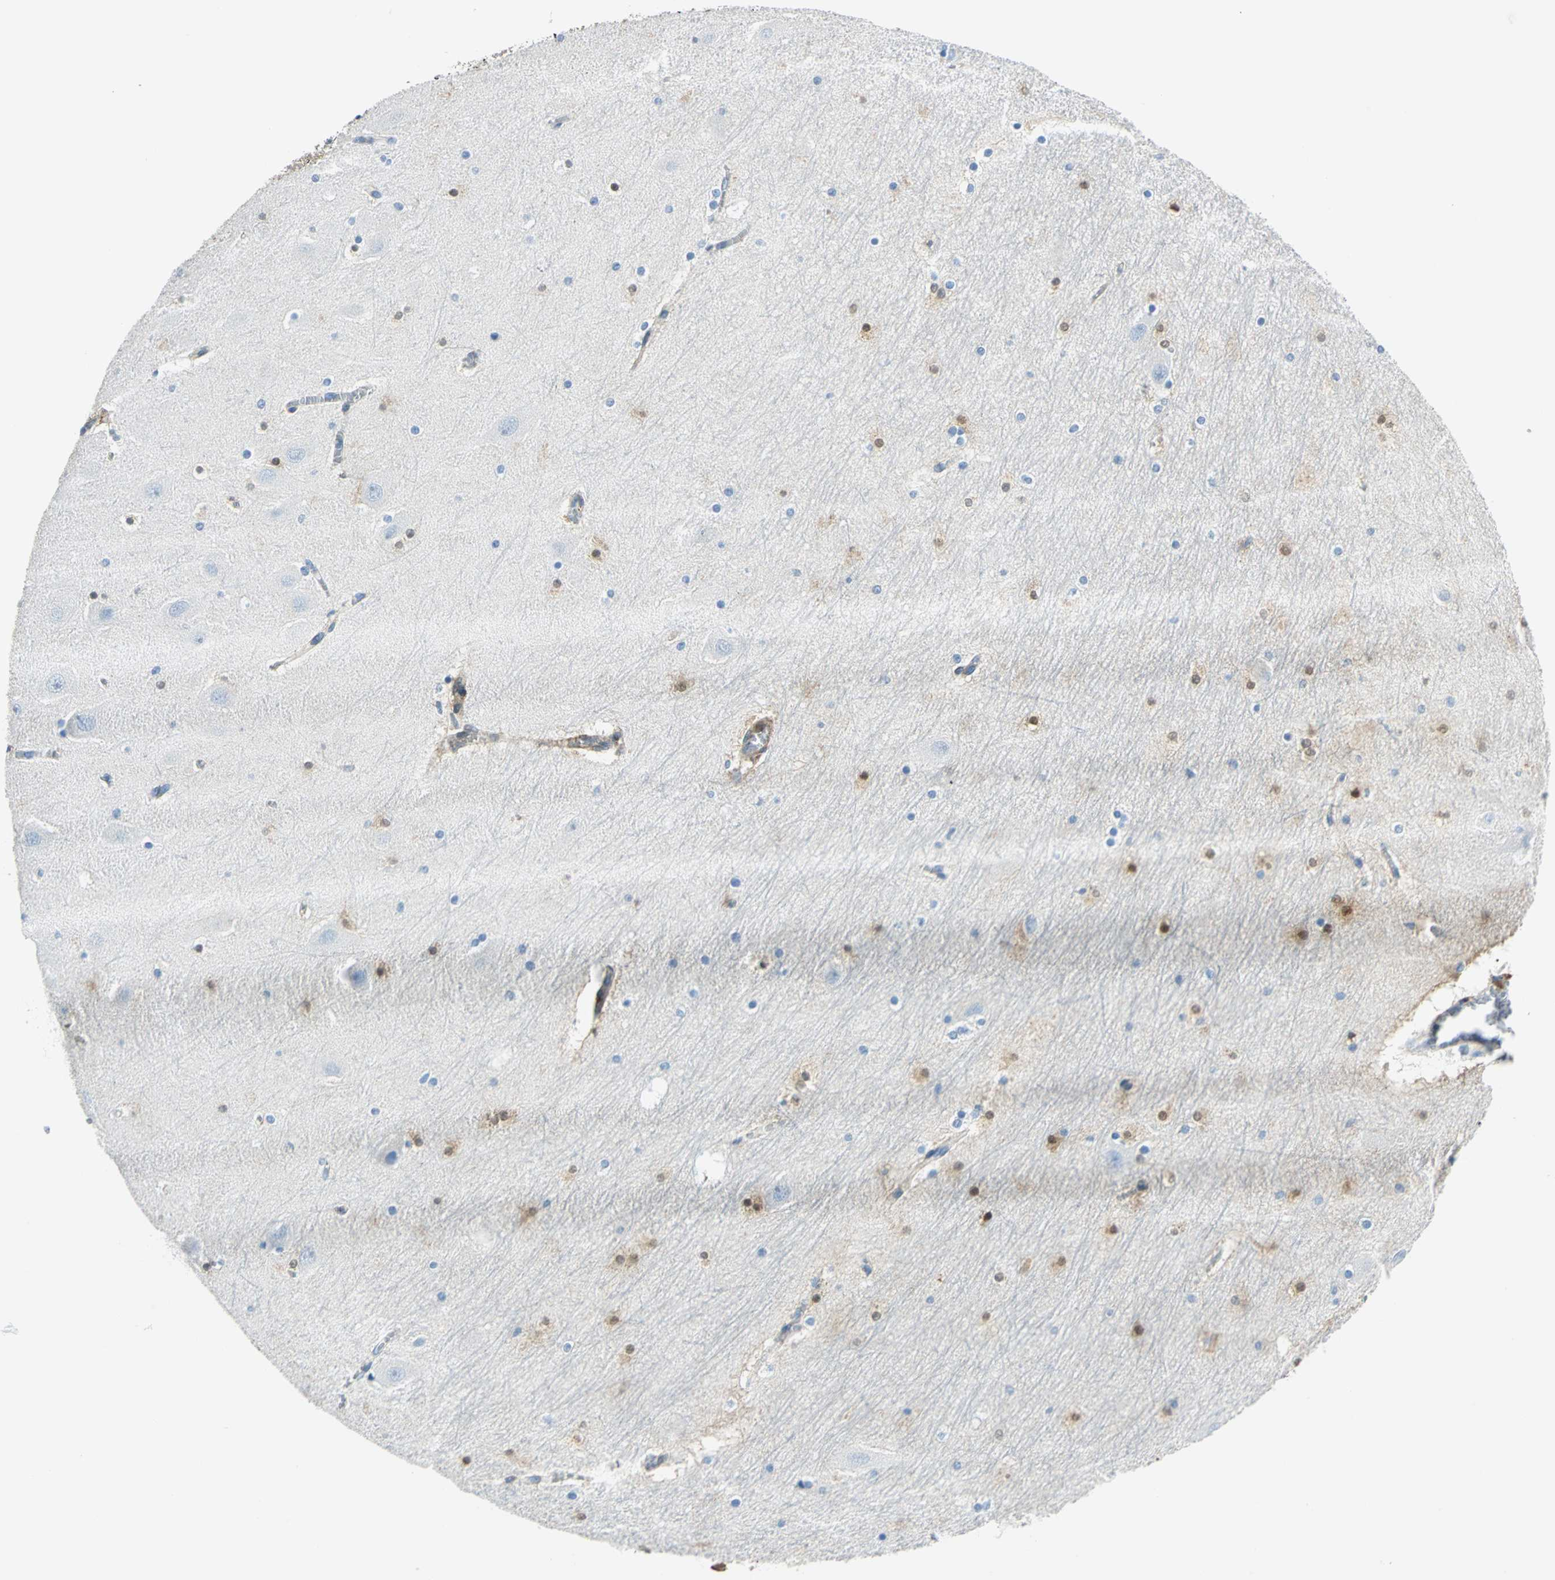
{"staining": {"intensity": "negative", "quantity": "none", "location": "none"}, "tissue": "hippocampus", "cell_type": "Glial cells", "image_type": "normal", "snomed": [{"axis": "morphology", "description": "Normal tissue, NOS"}, {"axis": "topography", "description": "Hippocampus"}], "caption": "High magnification brightfield microscopy of benign hippocampus stained with DAB (3,3'-diaminobenzidine) (brown) and counterstained with hematoxylin (blue): glial cells show no significant expression. (DAB (3,3'-diaminobenzidine) immunohistochemistry (IHC) visualized using brightfield microscopy, high magnification).", "gene": "HSPB1", "patient": {"sex": "male", "age": 45}}